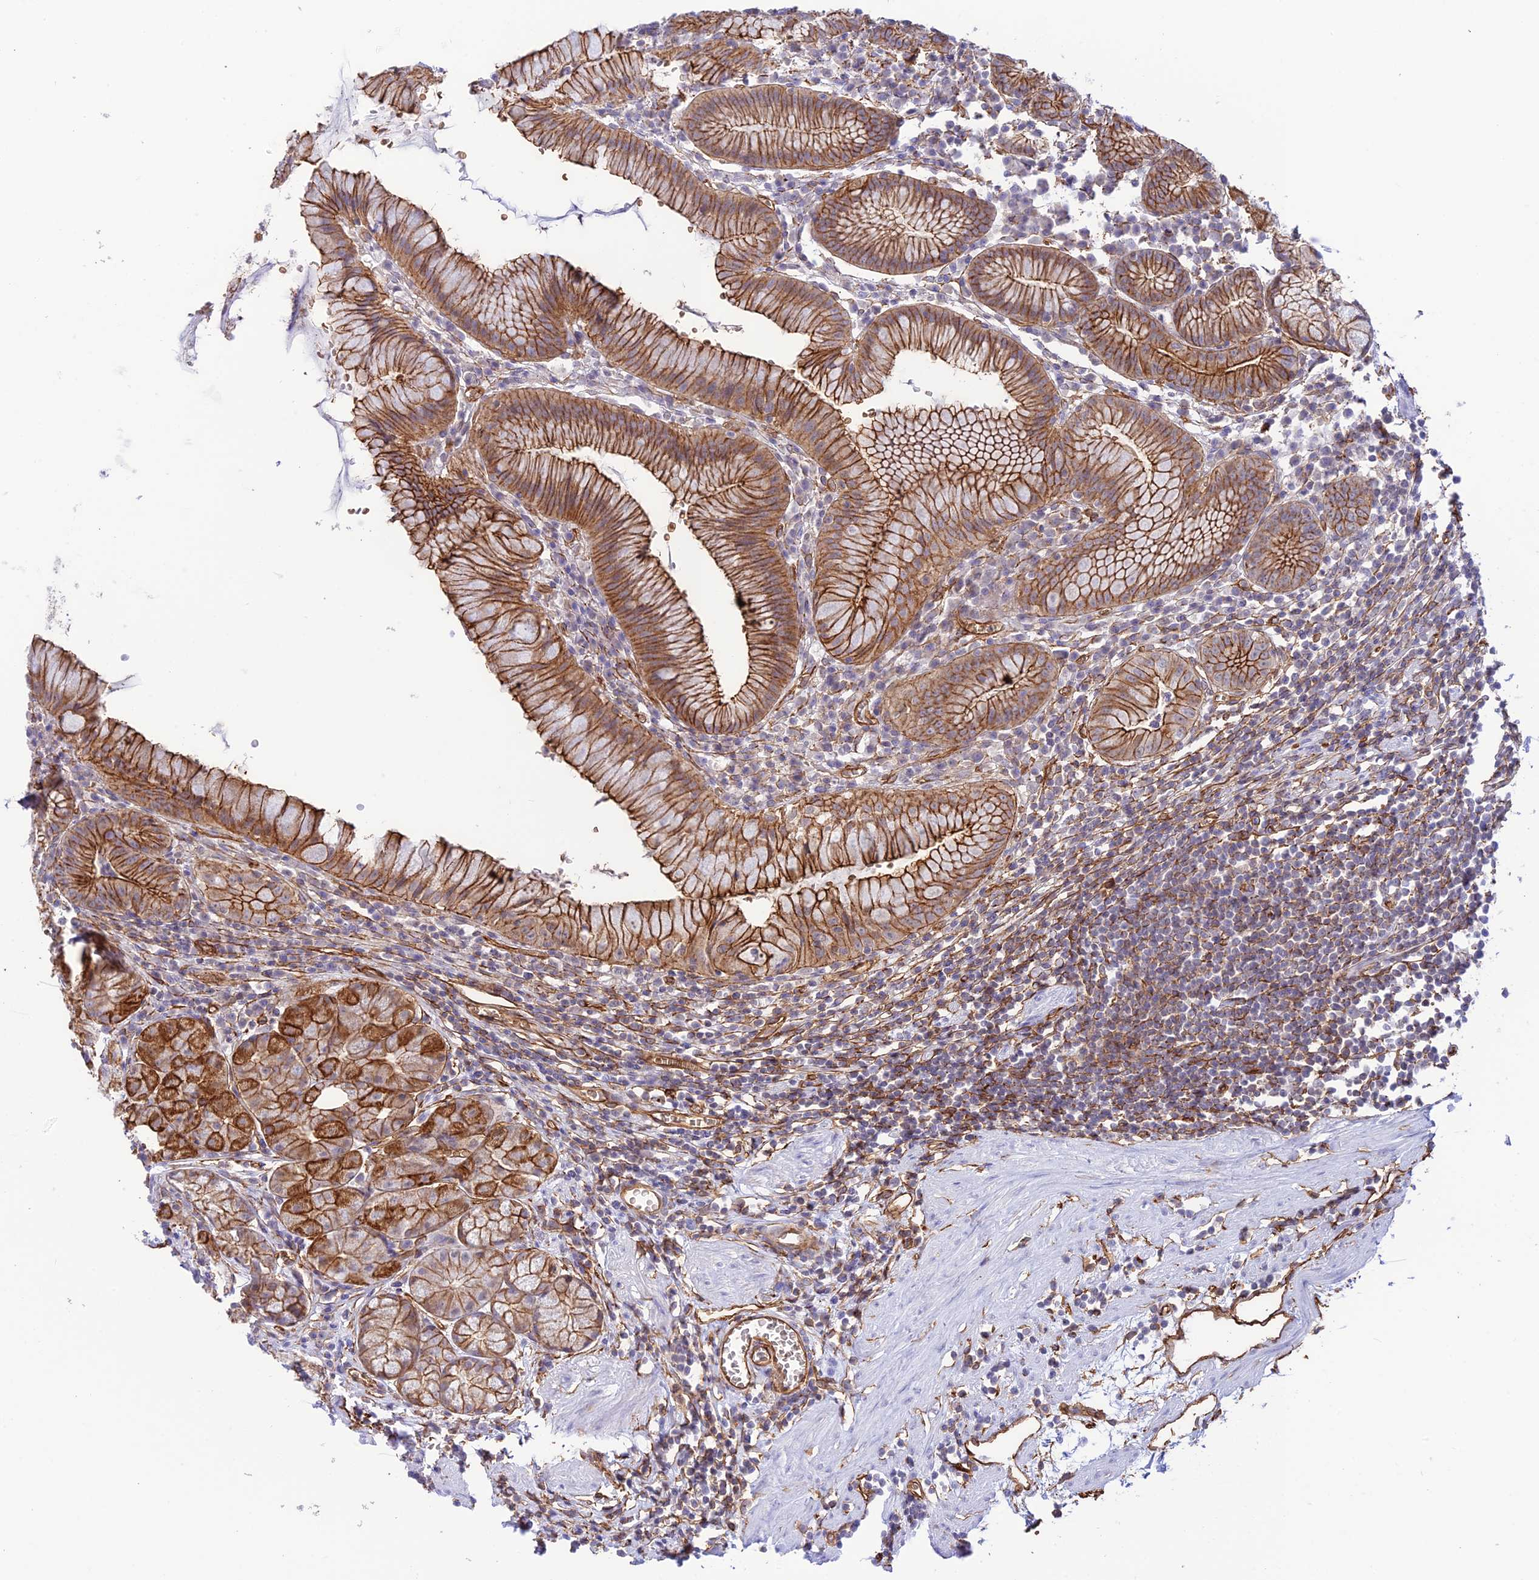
{"staining": {"intensity": "strong", "quantity": ">75%", "location": "cytoplasmic/membranous"}, "tissue": "stomach", "cell_type": "Glandular cells", "image_type": "normal", "snomed": [{"axis": "morphology", "description": "Normal tissue, NOS"}, {"axis": "topography", "description": "Stomach"}], "caption": "The micrograph shows staining of unremarkable stomach, revealing strong cytoplasmic/membranous protein expression (brown color) within glandular cells.", "gene": "YPEL5", "patient": {"sex": "male", "age": 55}}